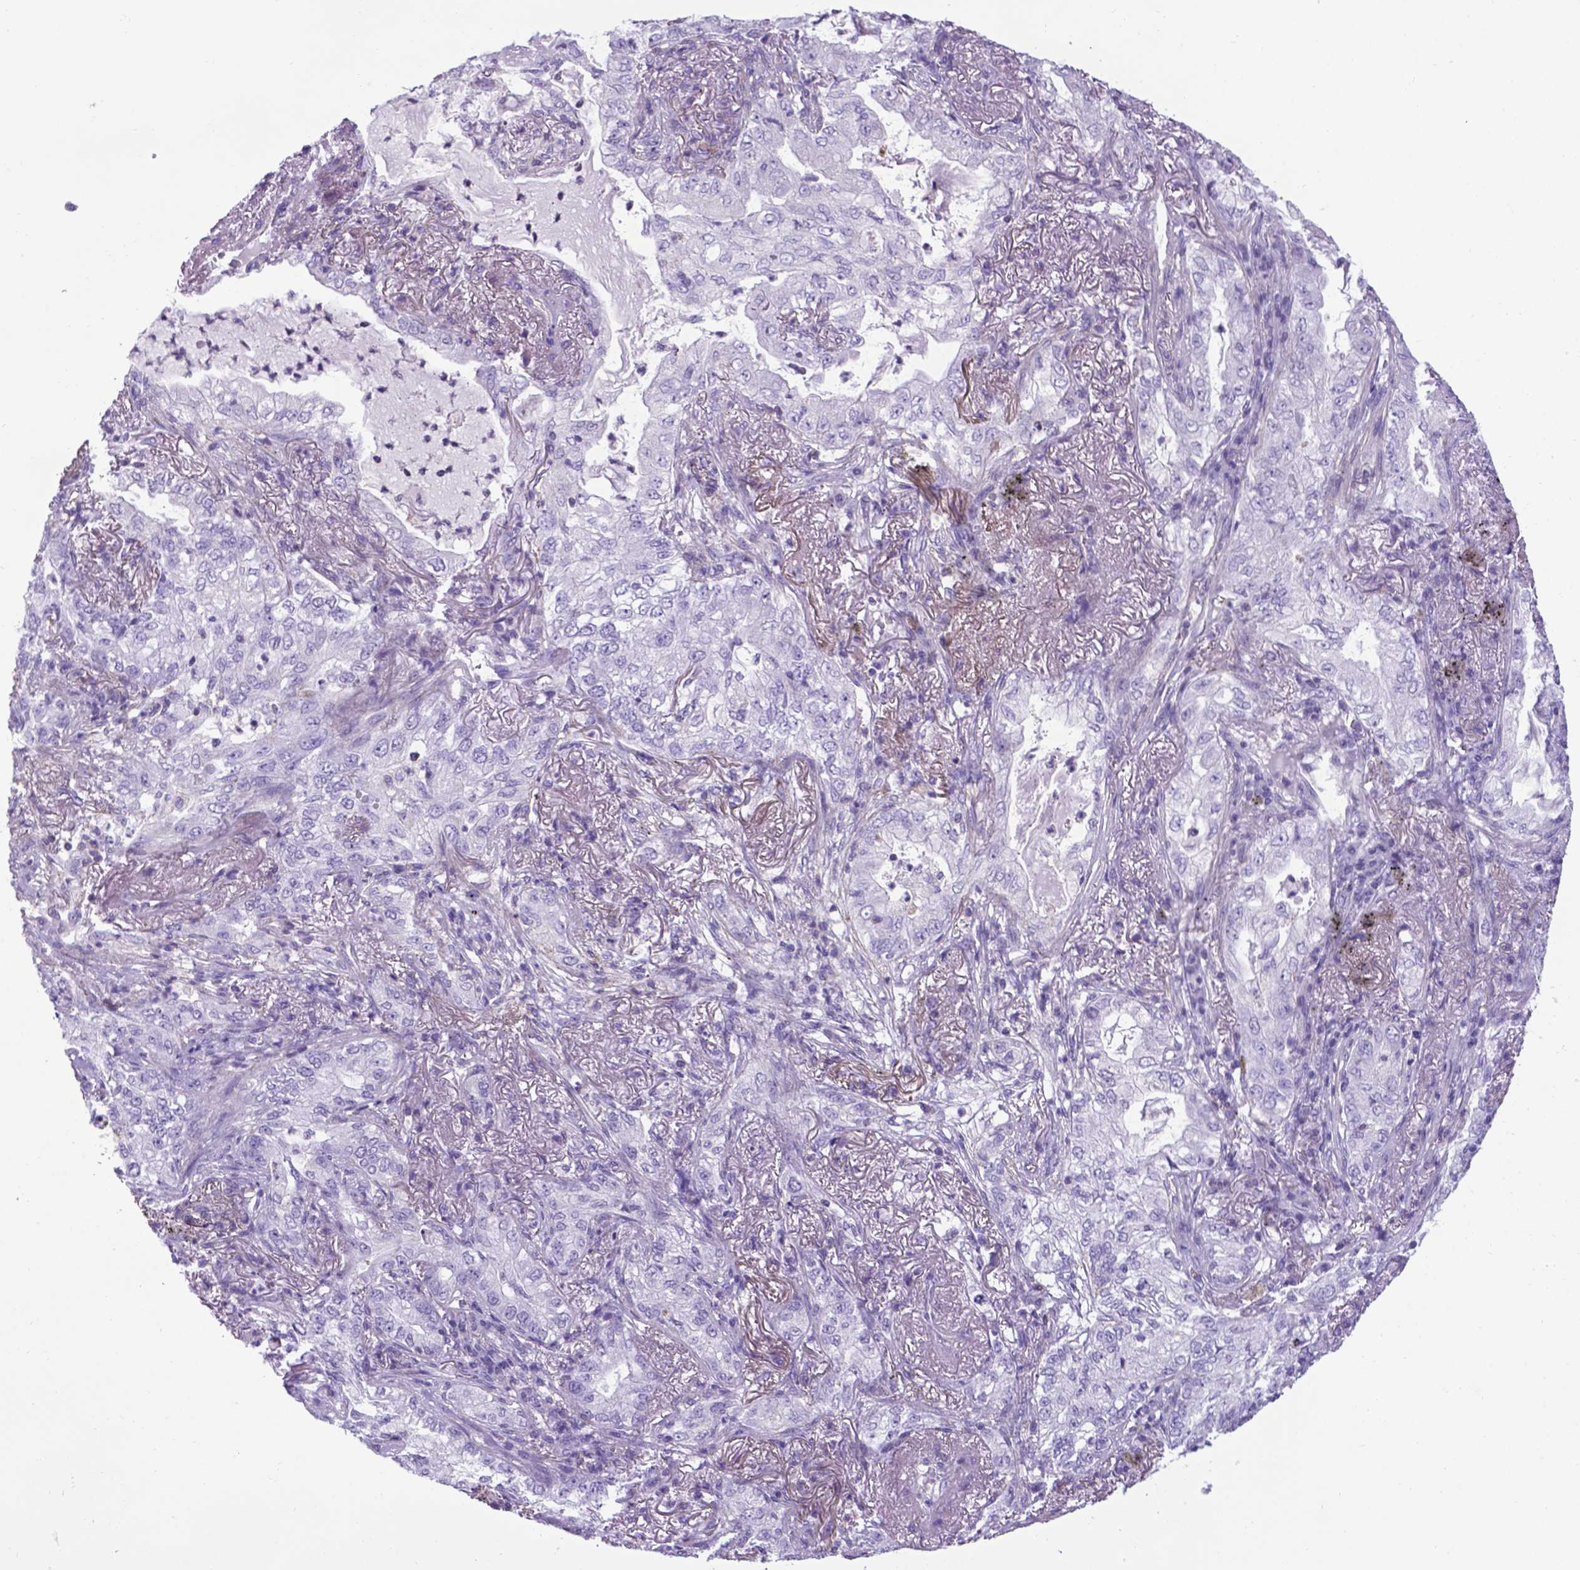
{"staining": {"intensity": "negative", "quantity": "none", "location": "none"}, "tissue": "lung cancer", "cell_type": "Tumor cells", "image_type": "cancer", "snomed": [{"axis": "morphology", "description": "Adenocarcinoma, NOS"}, {"axis": "topography", "description": "Lung"}], "caption": "Lung cancer was stained to show a protein in brown. There is no significant positivity in tumor cells. The staining is performed using DAB brown chromogen with nuclei counter-stained in using hematoxylin.", "gene": "POU3F3", "patient": {"sex": "female", "age": 73}}